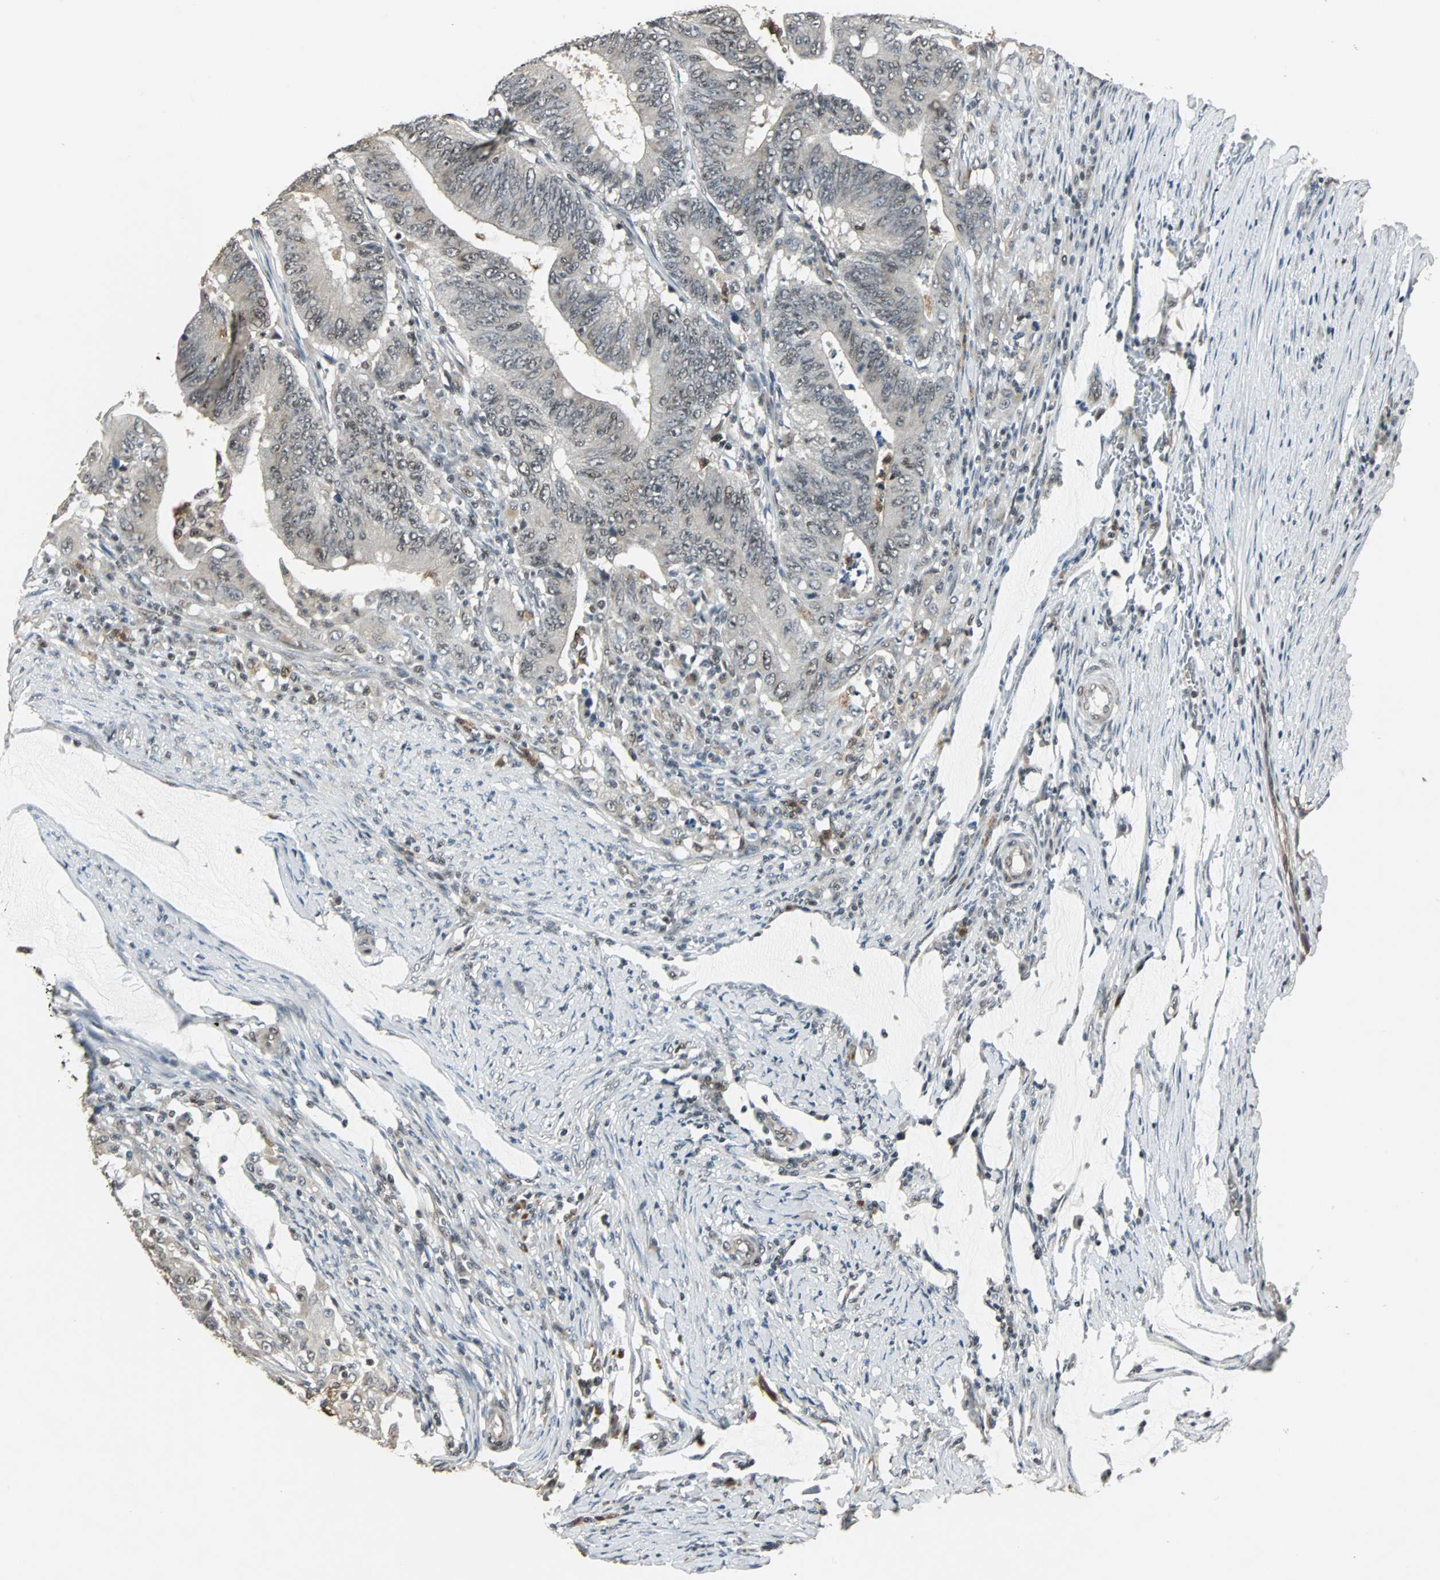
{"staining": {"intensity": "weak", "quantity": "<25%", "location": "nuclear"}, "tissue": "colorectal cancer", "cell_type": "Tumor cells", "image_type": "cancer", "snomed": [{"axis": "morphology", "description": "Adenocarcinoma, NOS"}, {"axis": "topography", "description": "Colon"}], "caption": "An image of adenocarcinoma (colorectal) stained for a protein shows no brown staining in tumor cells.", "gene": "MED4", "patient": {"sex": "male", "age": 45}}